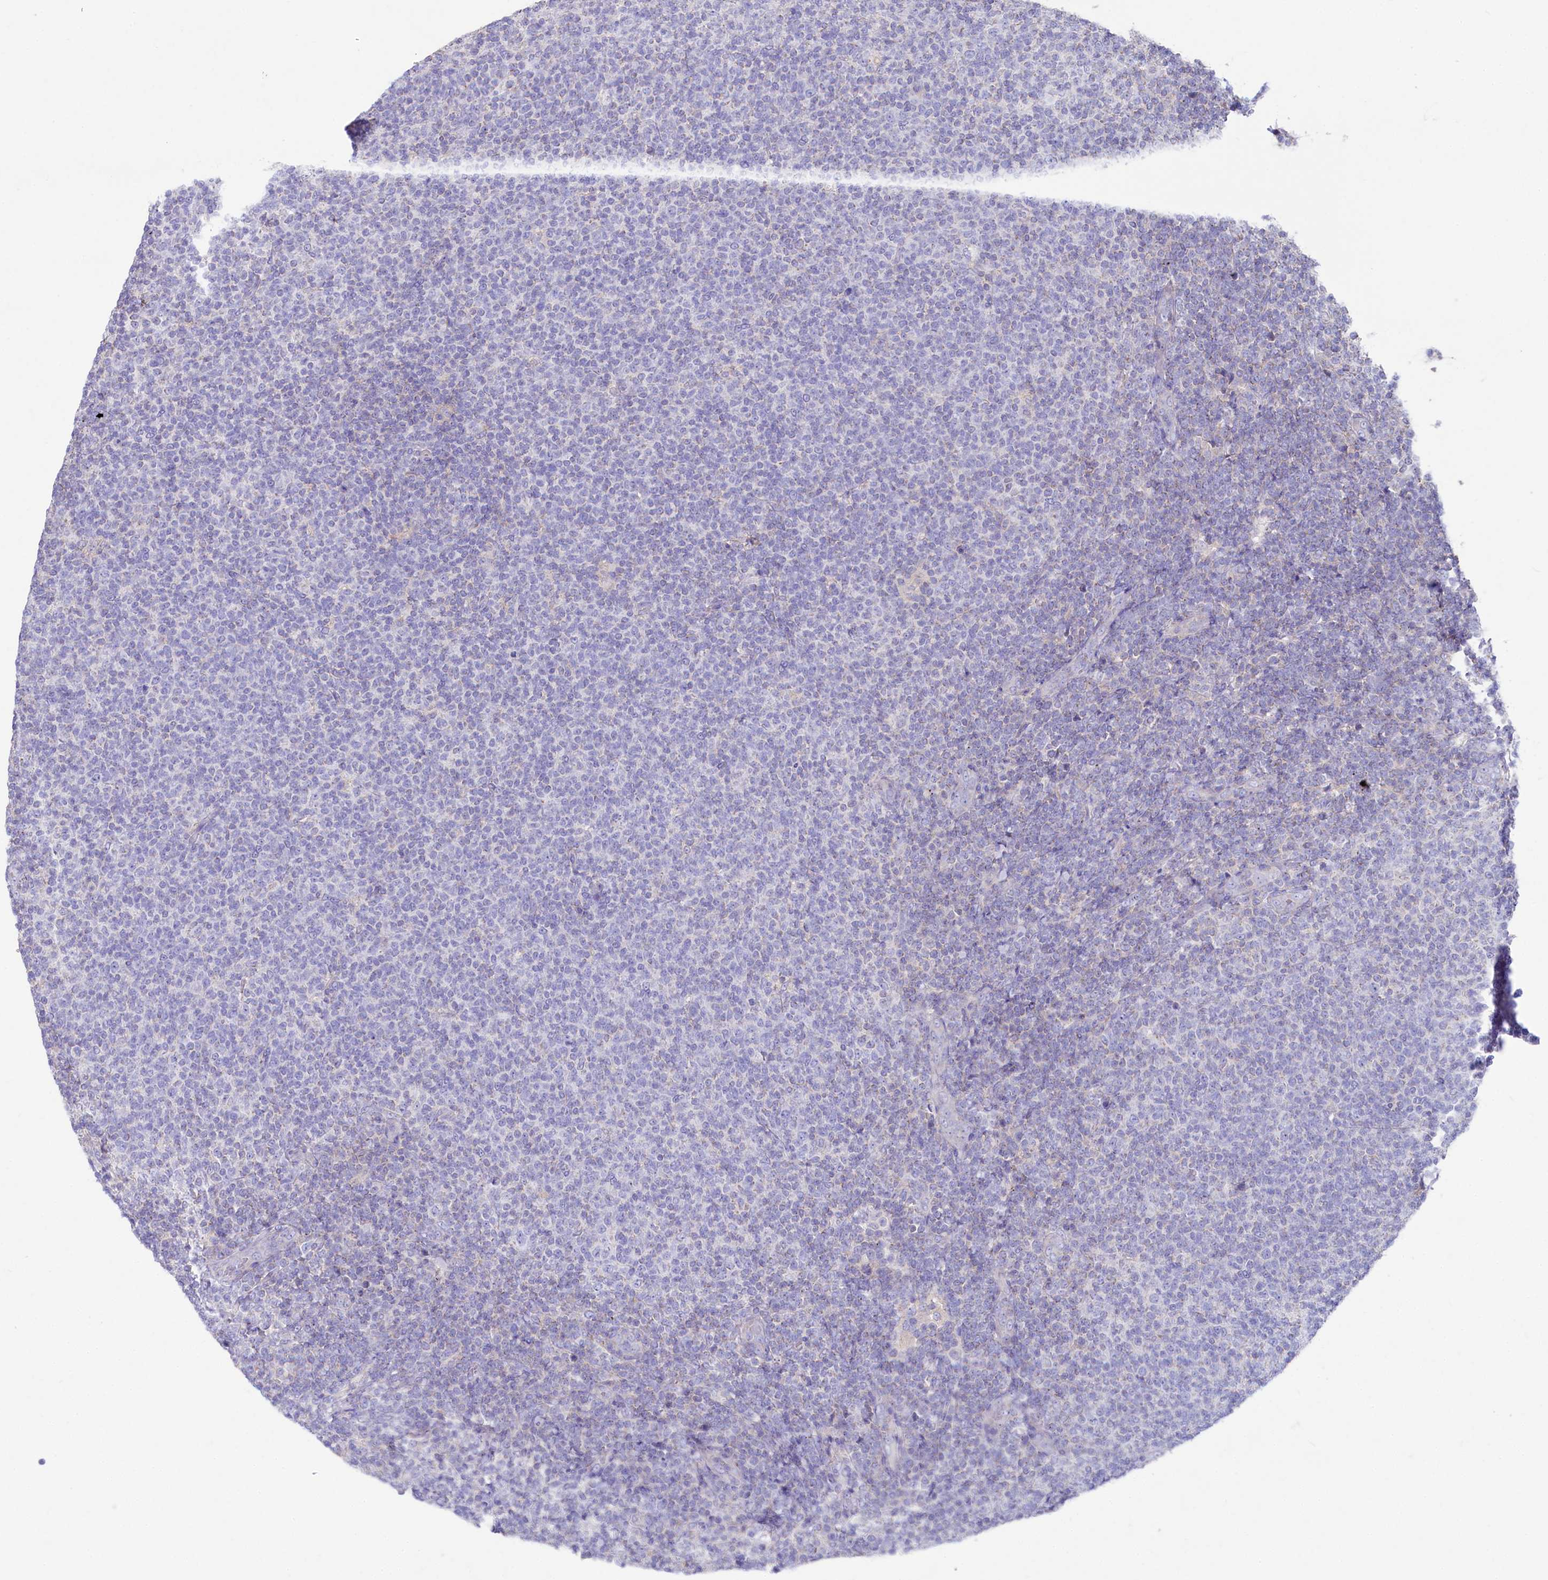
{"staining": {"intensity": "negative", "quantity": "none", "location": "none"}, "tissue": "lymphoma", "cell_type": "Tumor cells", "image_type": "cancer", "snomed": [{"axis": "morphology", "description": "Malignant lymphoma, non-Hodgkin's type, Low grade"}, {"axis": "topography", "description": "Lymph node"}], "caption": "Photomicrograph shows no significant protein expression in tumor cells of malignant lymphoma, non-Hodgkin's type (low-grade).", "gene": "VPS26B", "patient": {"sex": "male", "age": 66}}